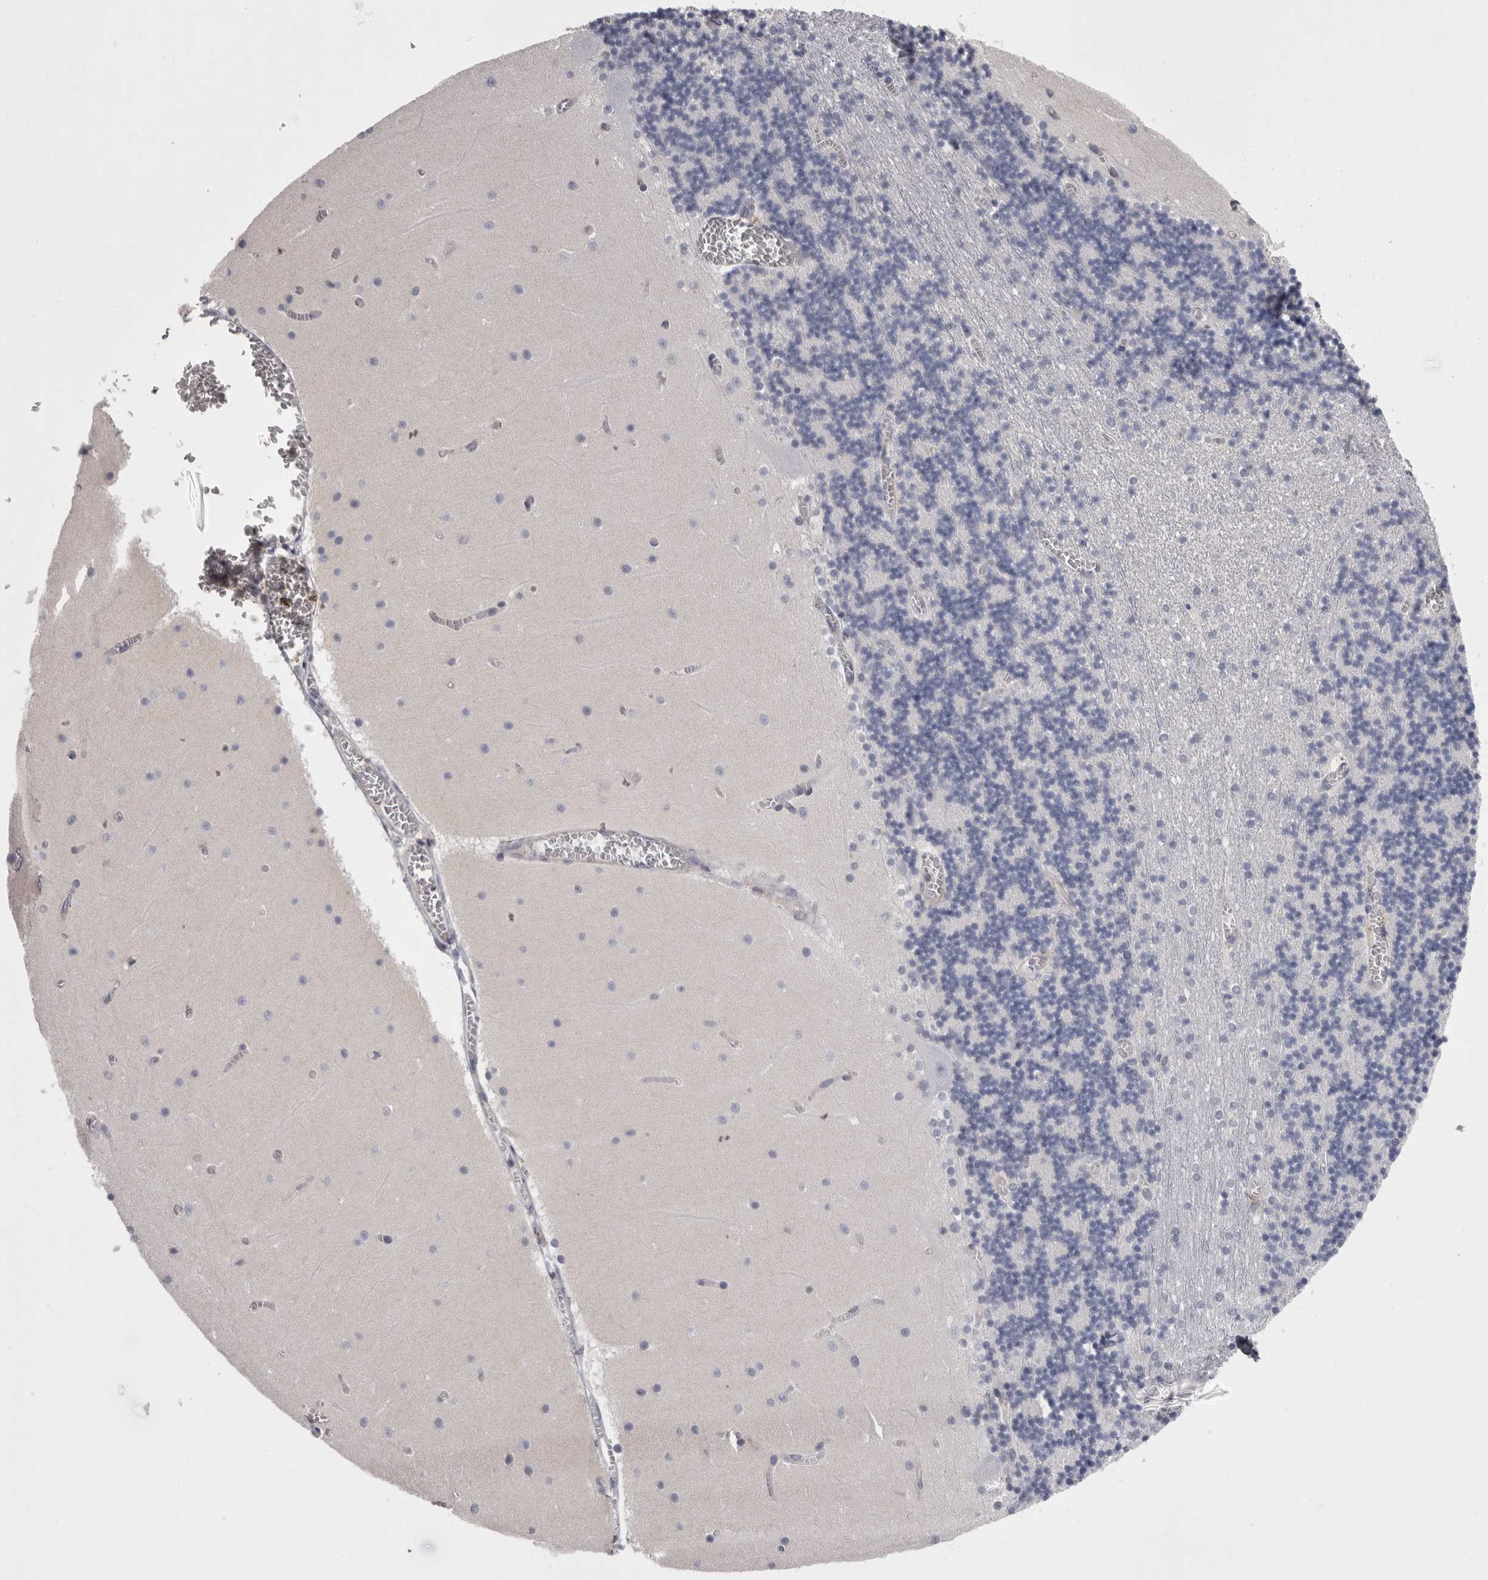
{"staining": {"intensity": "negative", "quantity": "none", "location": "none"}, "tissue": "cerebellum", "cell_type": "Cells in granular layer", "image_type": "normal", "snomed": [{"axis": "morphology", "description": "Normal tissue, NOS"}, {"axis": "topography", "description": "Cerebellum"}], "caption": "Immunohistochemical staining of normal cerebellum exhibits no significant expression in cells in granular layer. (DAB immunohistochemistry, high magnification).", "gene": "LYZL6", "patient": {"sex": "female", "age": 28}}